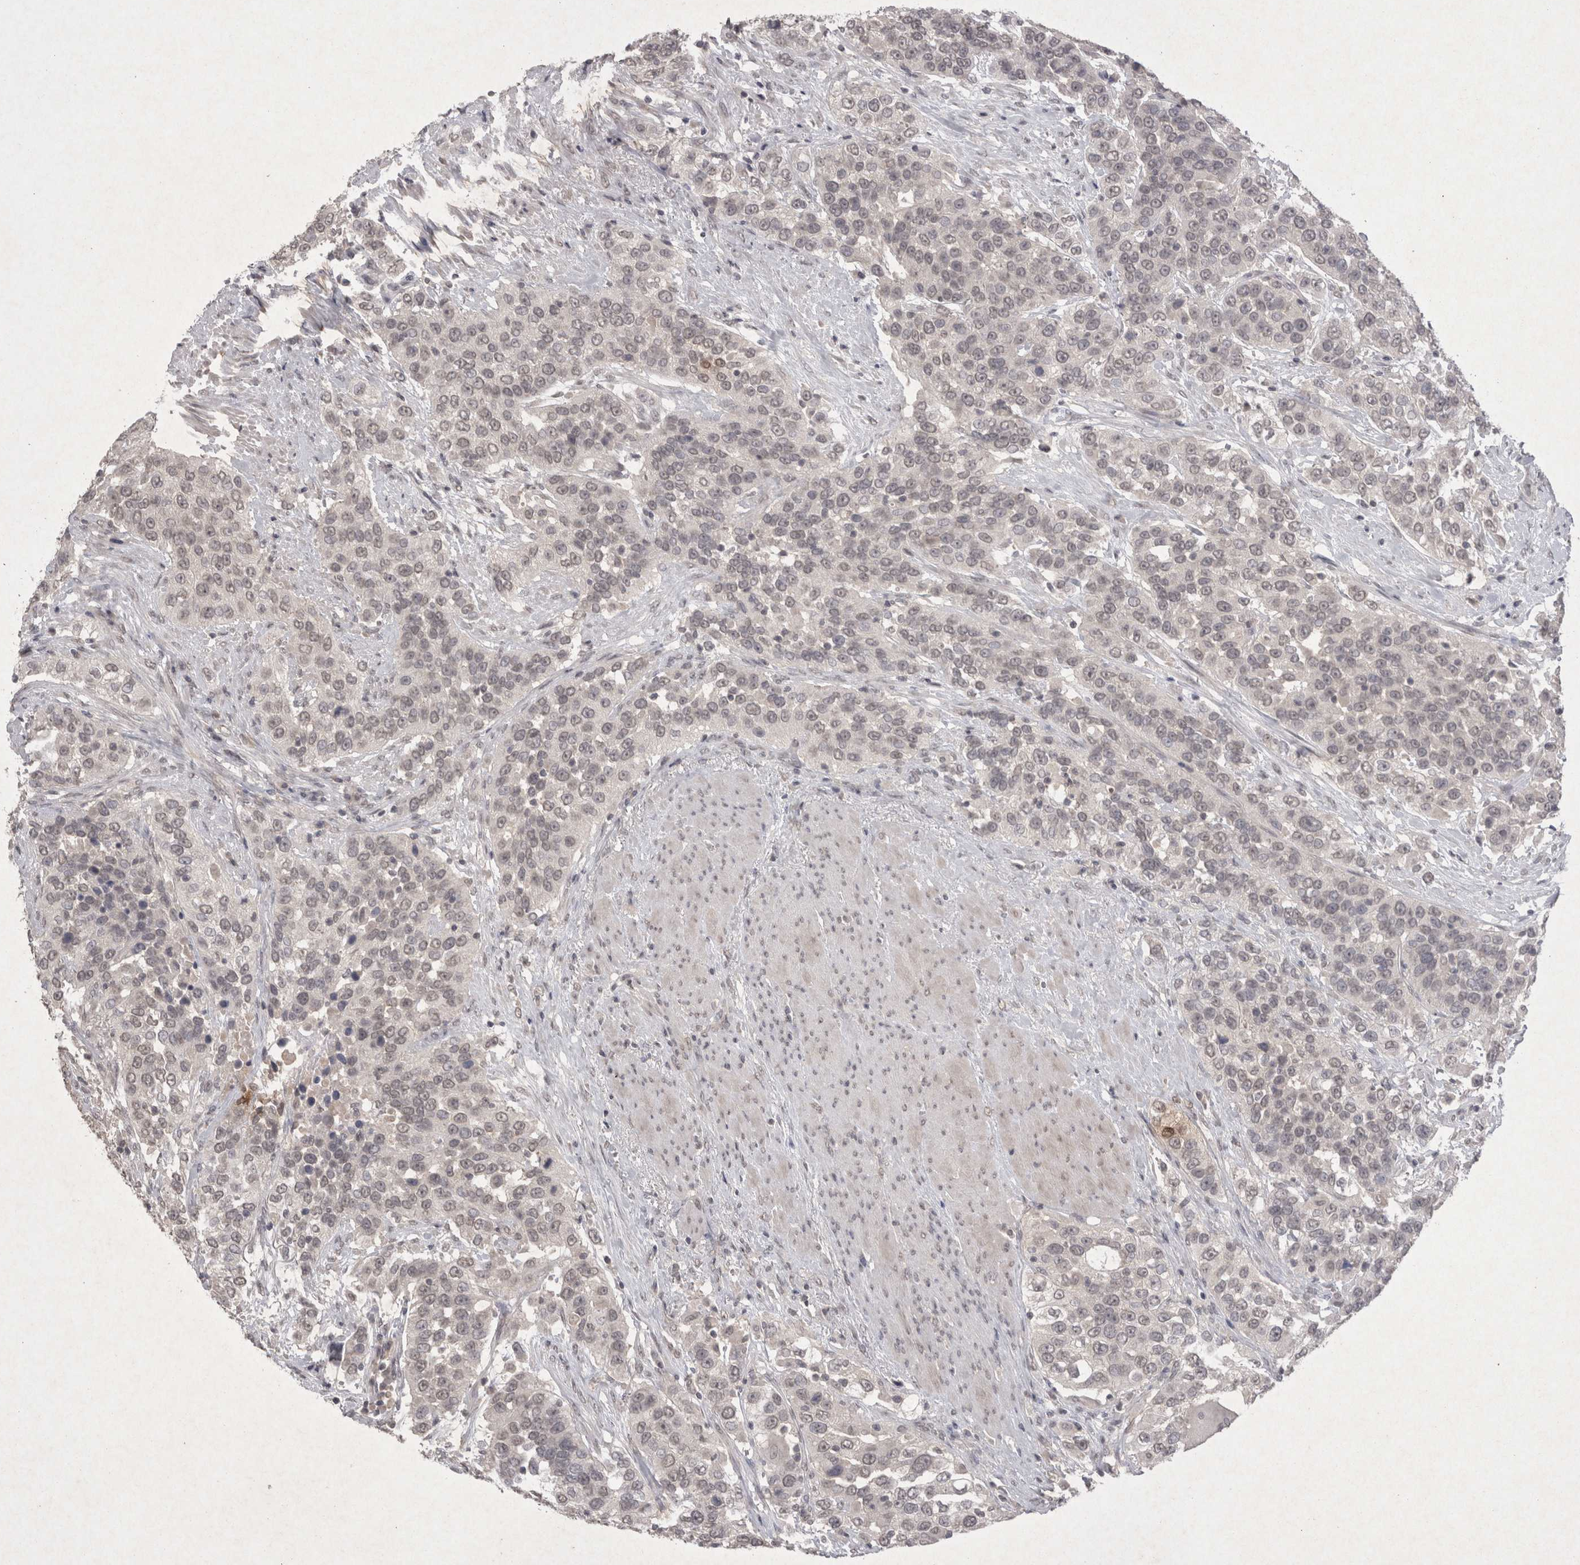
{"staining": {"intensity": "negative", "quantity": "none", "location": "none"}, "tissue": "urothelial cancer", "cell_type": "Tumor cells", "image_type": "cancer", "snomed": [{"axis": "morphology", "description": "Urothelial carcinoma, High grade"}, {"axis": "topography", "description": "Urinary bladder"}], "caption": "Immunohistochemical staining of human urothelial carcinoma (high-grade) displays no significant staining in tumor cells.", "gene": "LYVE1", "patient": {"sex": "female", "age": 80}}